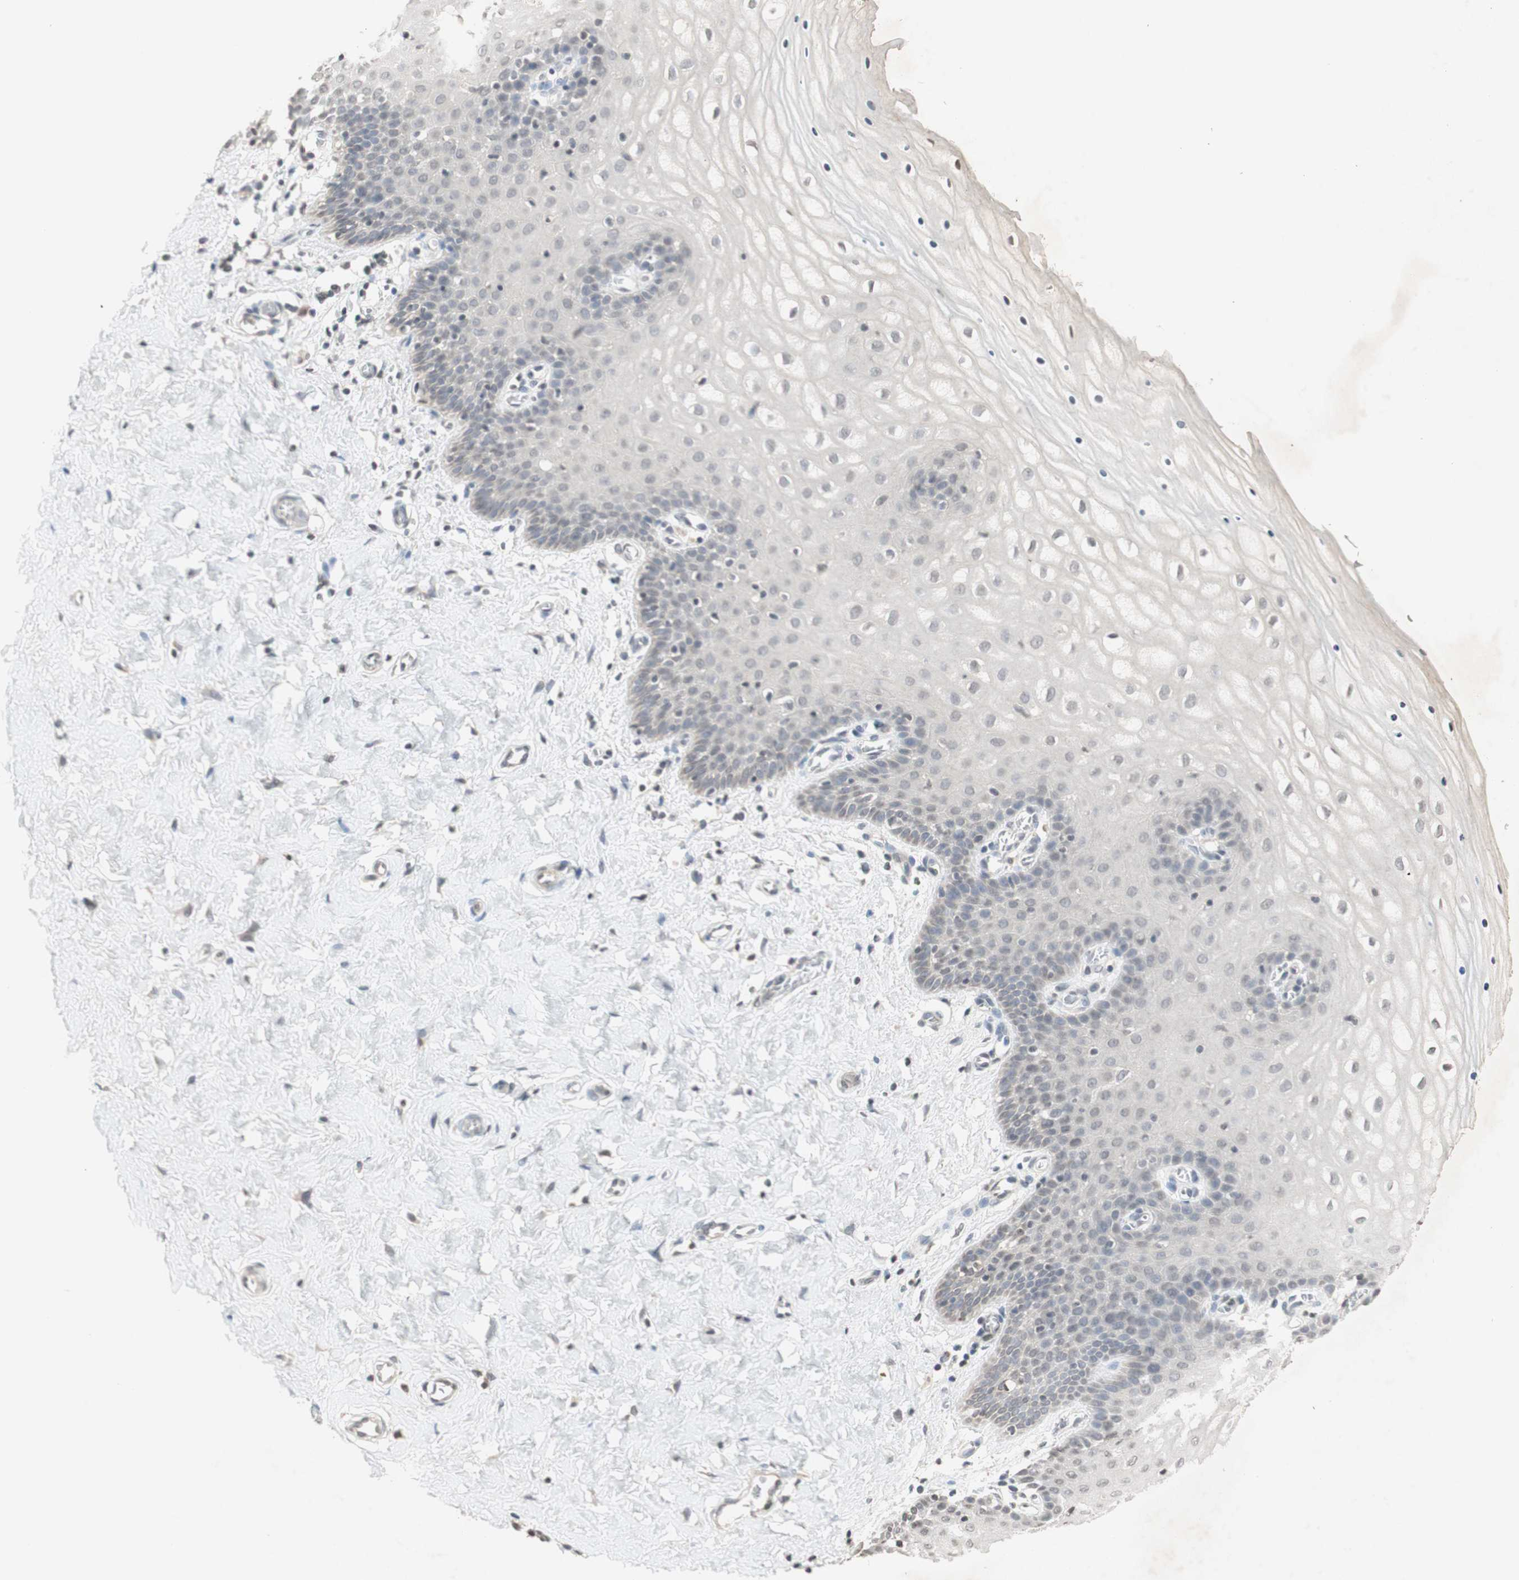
{"staining": {"intensity": "negative", "quantity": "none", "location": "none"}, "tissue": "cervix", "cell_type": "Glandular cells", "image_type": "normal", "snomed": [{"axis": "morphology", "description": "Normal tissue, NOS"}, {"axis": "topography", "description": "Cervix"}], "caption": "Glandular cells show no significant protein staining in normal cervix. The staining was performed using DAB to visualize the protein expression in brown, while the nuclei were stained in blue with hematoxylin (Magnification: 20x).", "gene": "GLI1", "patient": {"sex": "female", "age": 55}}